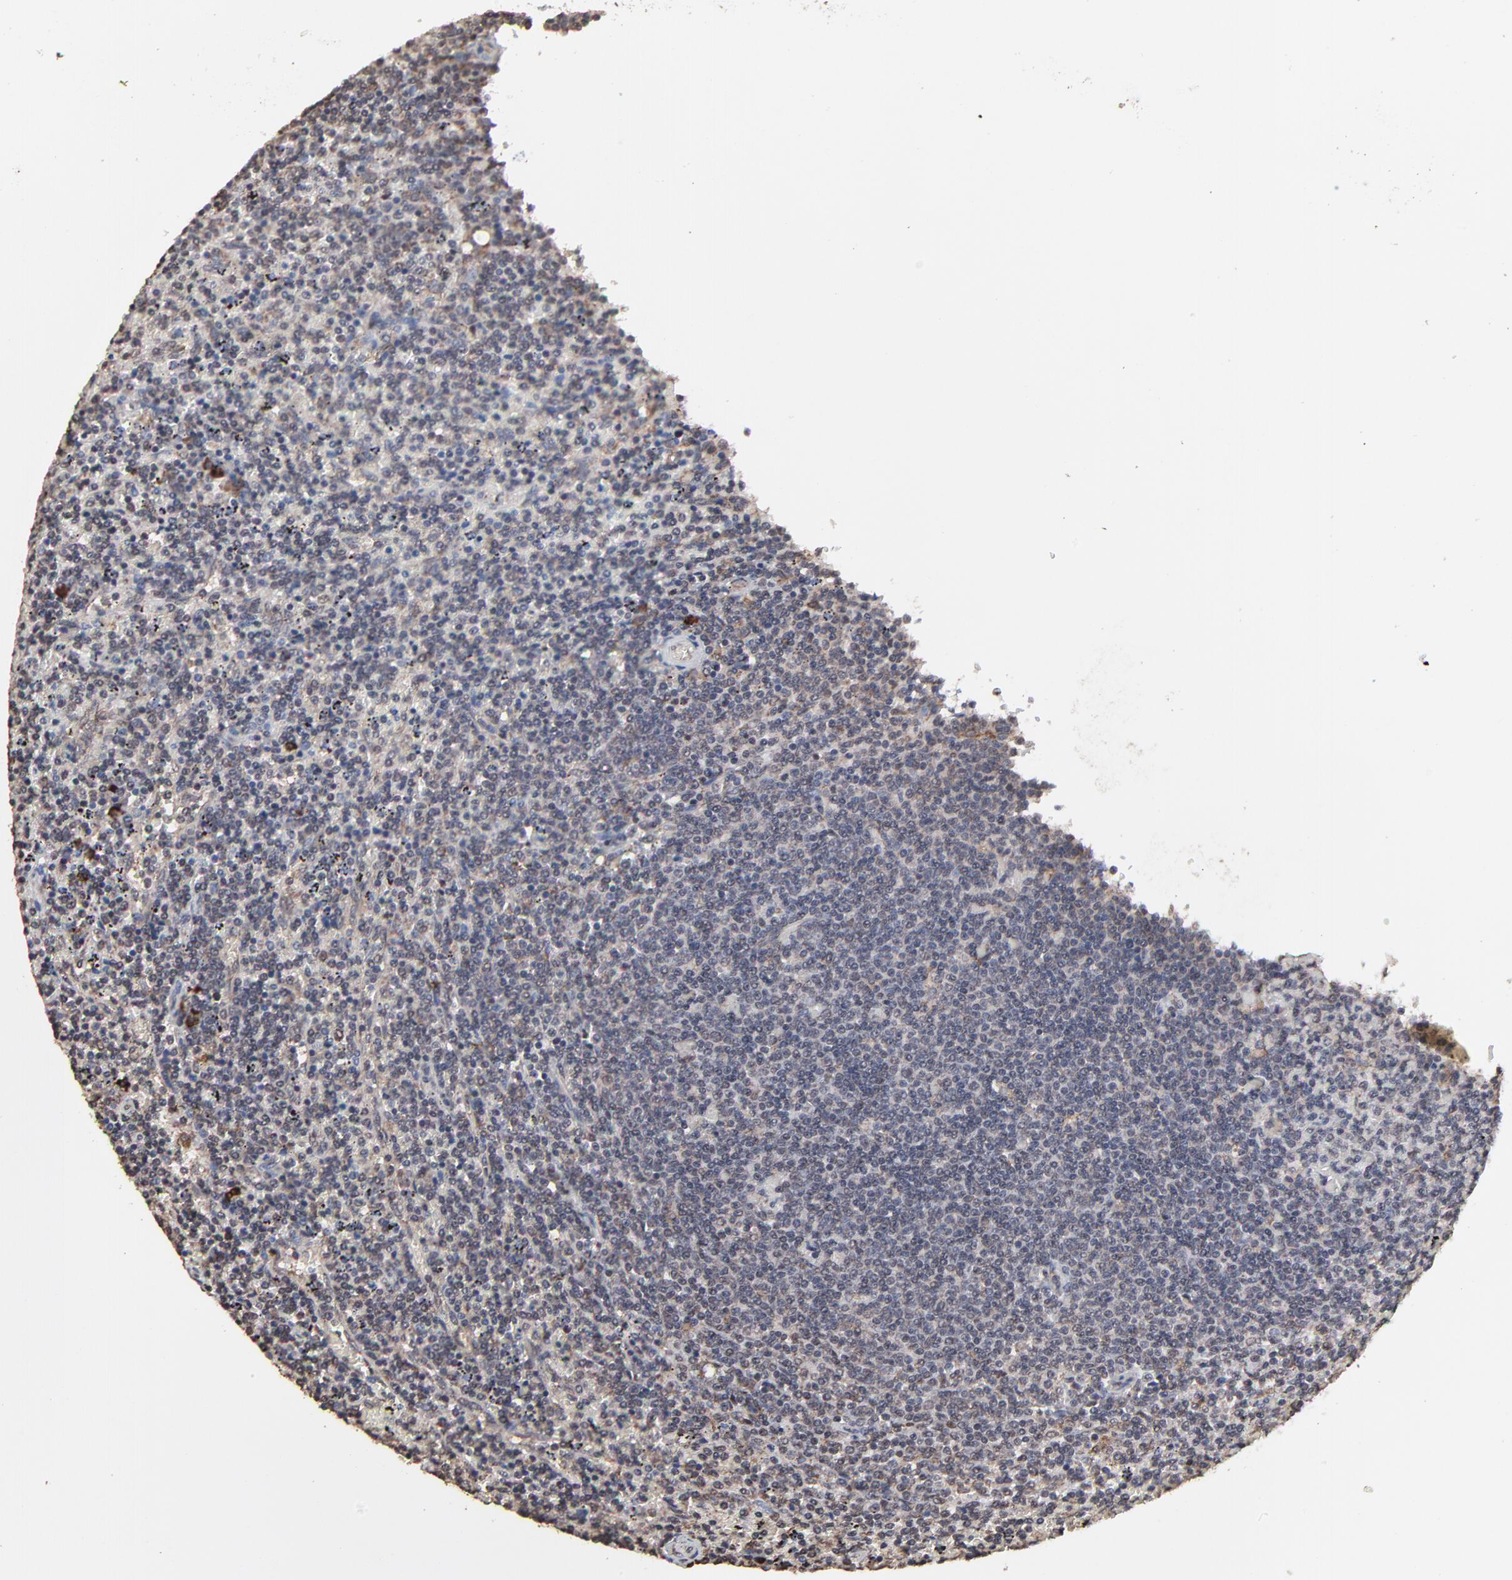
{"staining": {"intensity": "moderate", "quantity": "25%-75%", "location": "cytoplasmic/membranous"}, "tissue": "lymphoma", "cell_type": "Tumor cells", "image_type": "cancer", "snomed": [{"axis": "morphology", "description": "Malignant lymphoma, non-Hodgkin's type, Low grade"}, {"axis": "topography", "description": "Spleen"}], "caption": "The photomicrograph exhibits immunohistochemical staining of low-grade malignant lymphoma, non-Hodgkin's type. There is moderate cytoplasmic/membranous positivity is appreciated in approximately 25%-75% of tumor cells. The protein is shown in brown color, while the nuclei are stained blue.", "gene": "CHM", "patient": {"sex": "female", "age": 50}}